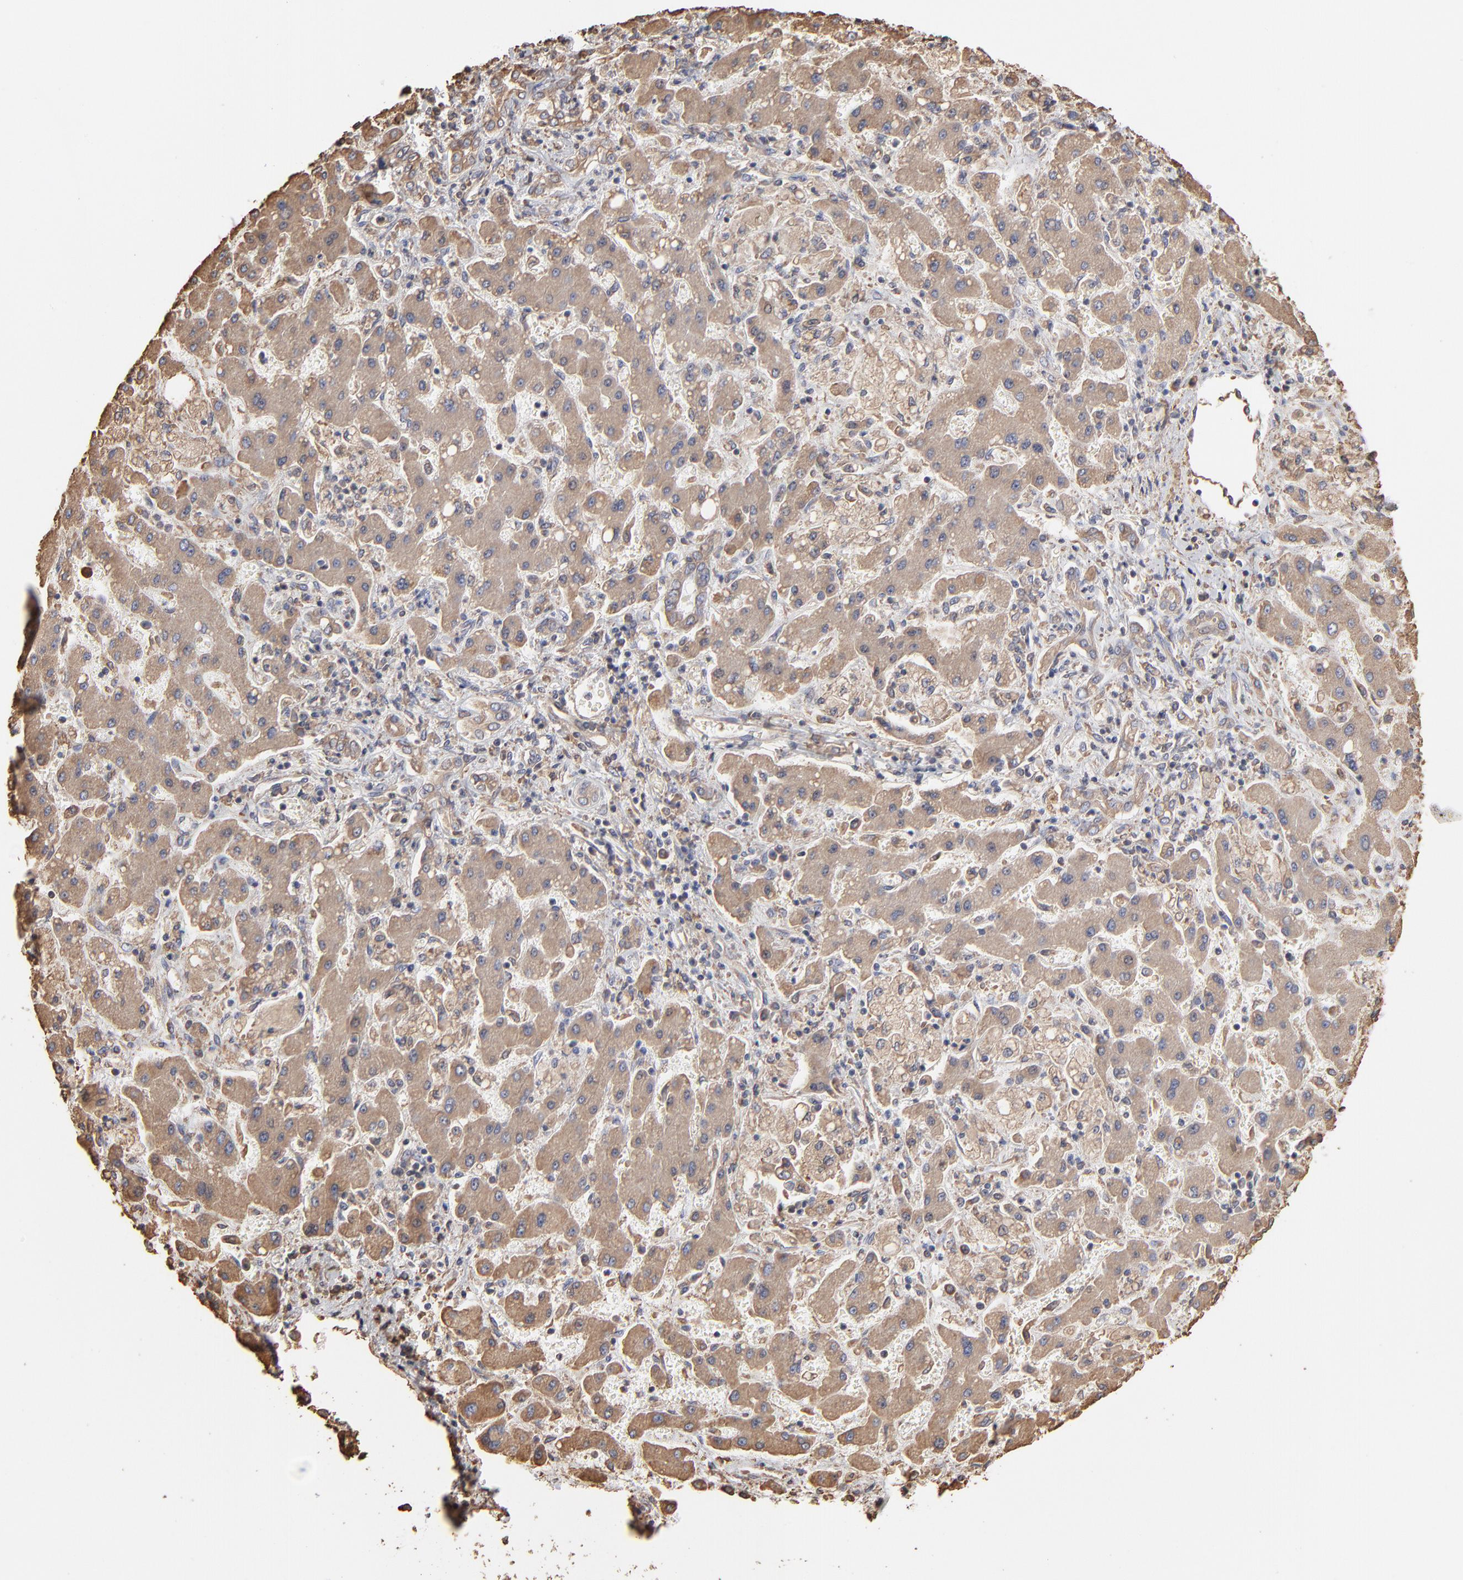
{"staining": {"intensity": "moderate", "quantity": ">75%", "location": "cytoplasmic/membranous"}, "tissue": "liver cancer", "cell_type": "Tumor cells", "image_type": "cancer", "snomed": [{"axis": "morphology", "description": "Cholangiocarcinoma"}, {"axis": "topography", "description": "Liver"}], "caption": "A histopathology image of liver cancer stained for a protein reveals moderate cytoplasmic/membranous brown staining in tumor cells. (Stains: DAB (3,3'-diaminobenzidine) in brown, nuclei in blue, Microscopy: brightfield microscopy at high magnification).", "gene": "PDIA3", "patient": {"sex": "male", "age": 50}}